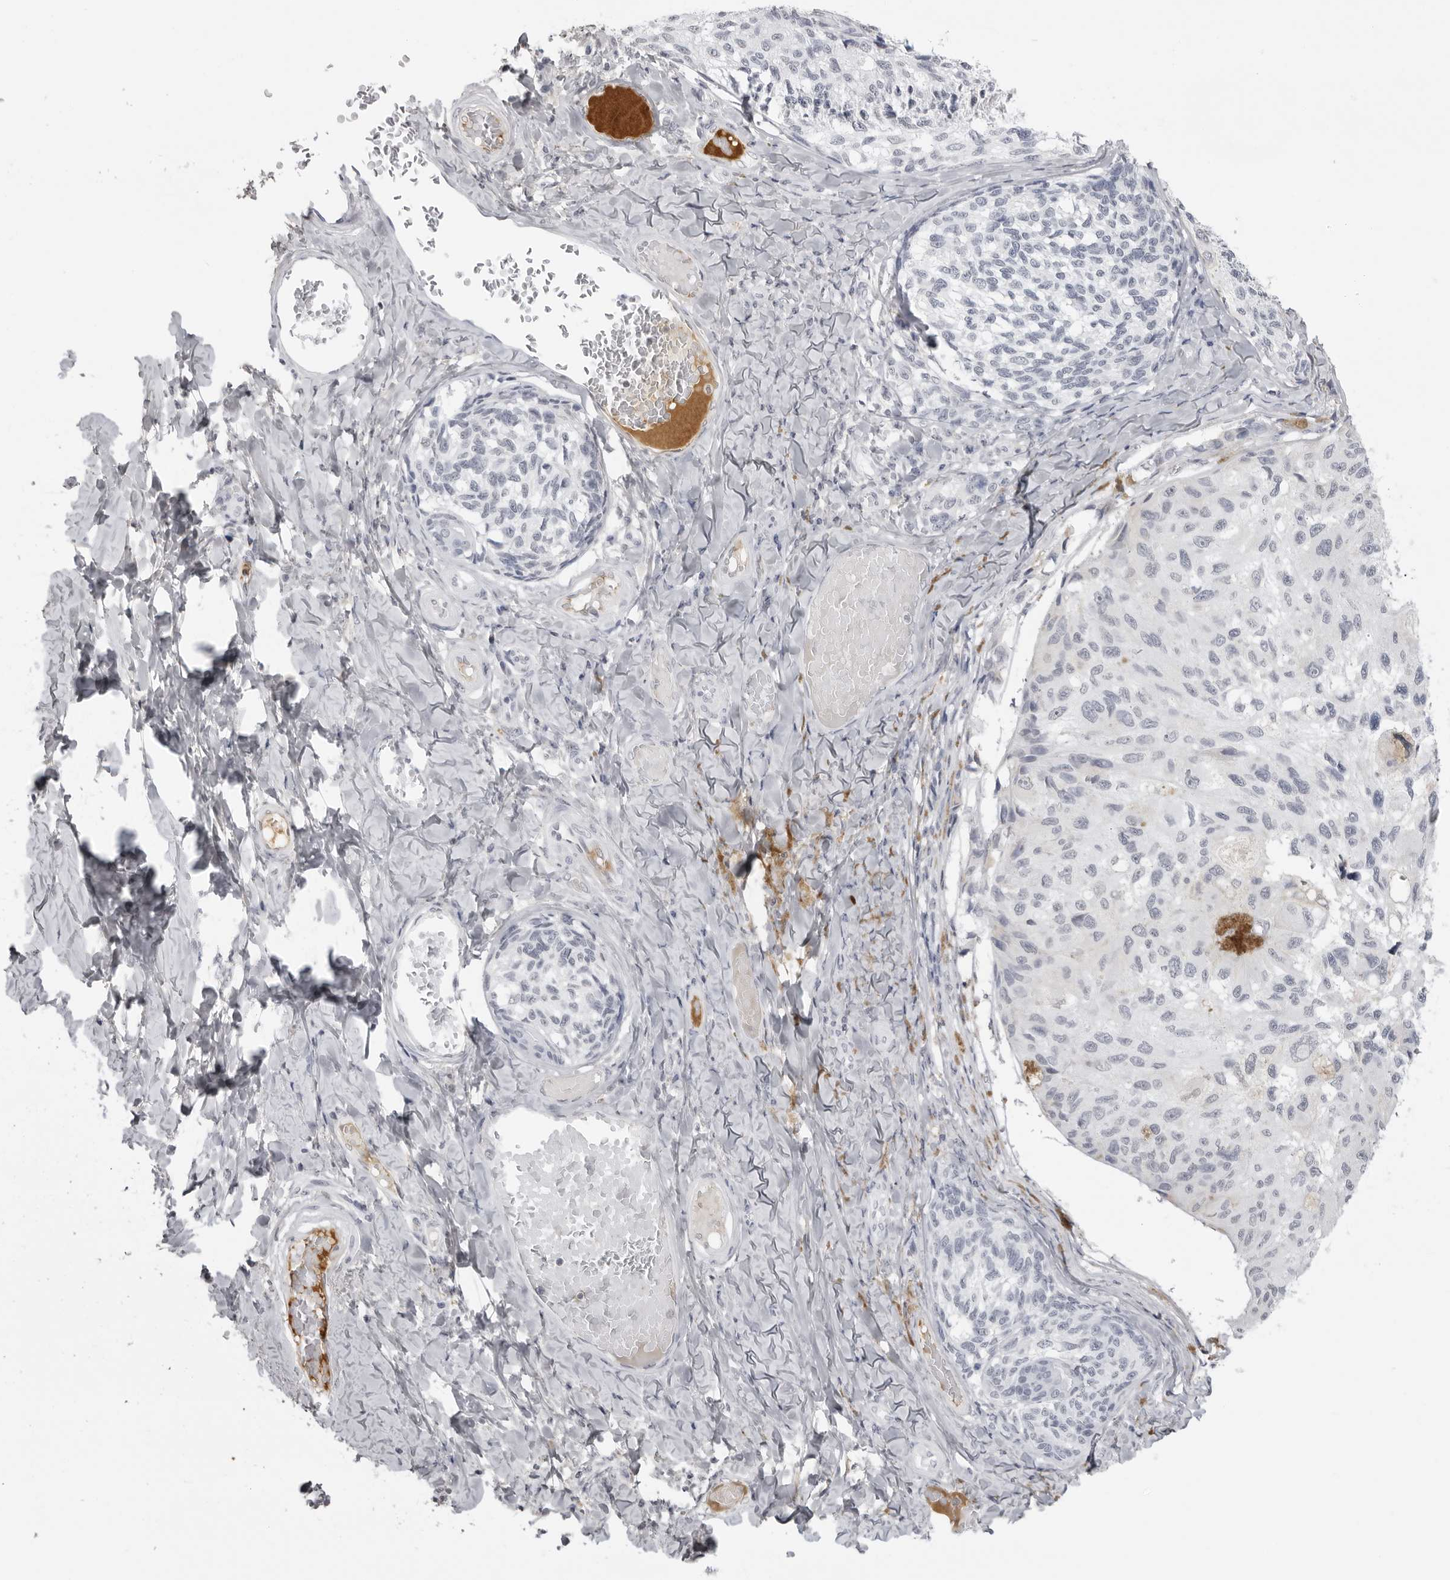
{"staining": {"intensity": "negative", "quantity": "none", "location": "none"}, "tissue": "melanoma", "cell_type": "Tumor cells", "image_type": "cancer", "snomed": [{"axis": "morphology", "description": "Malignant melanoma, NOS"}, {"axis": "topography", "description": "Skin"}], "caption": "Immunohistochemical staining of melanoma reveals no significant staining in tumor cells. (DAB immunohistochemistry (IHC) with hematoxylin counter stain).", "gene": "SERPINF2", "patient": {"sex": "female", "age": 73}}